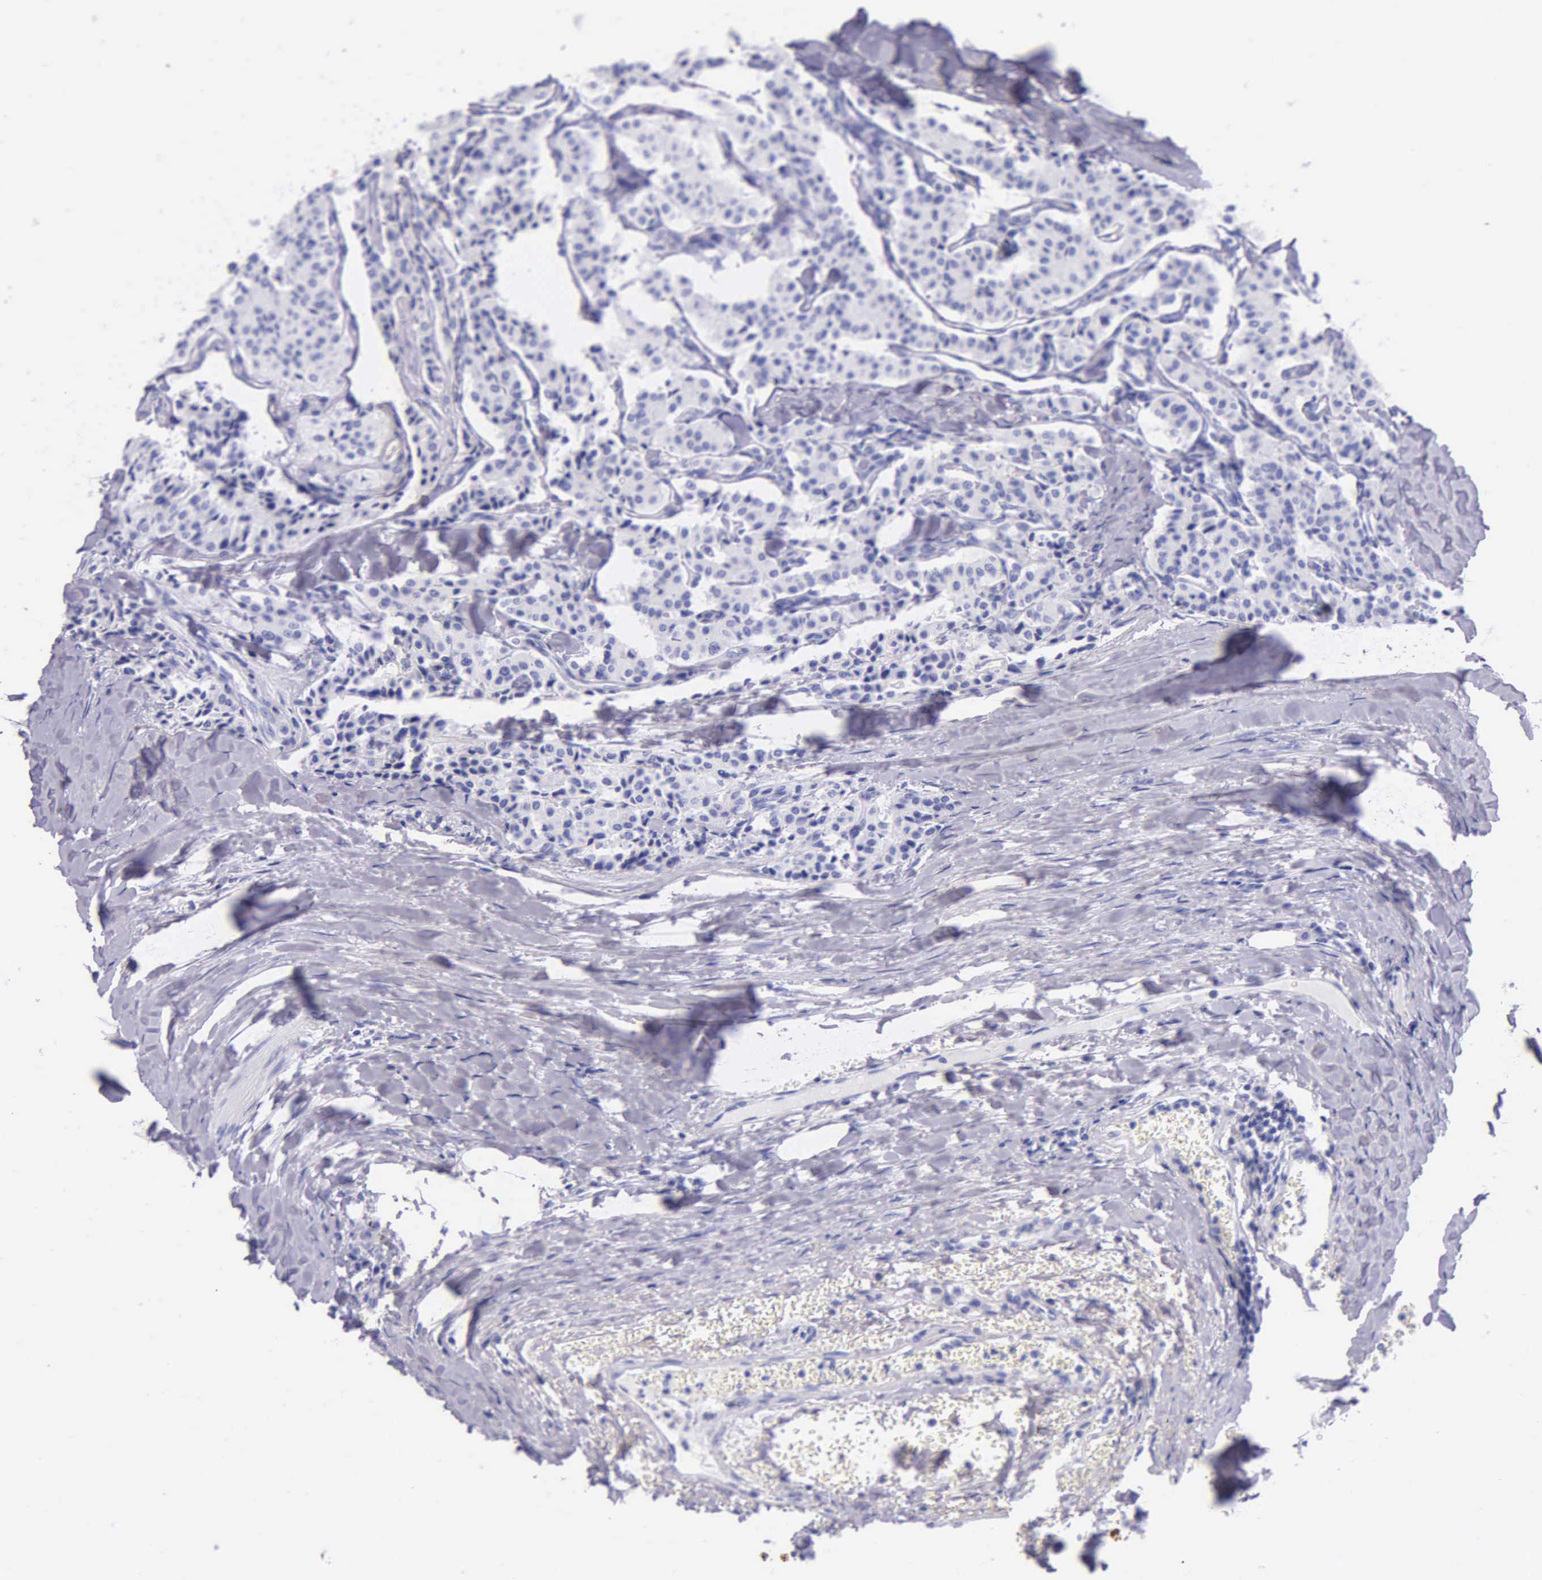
{"staining": {"intensity": "negative", "quantity": "none", "location": "none"}, "tissue": "carcinoid", "cell_type": "Tumor cells", "image_type": "cancer", "snomed": [{"axis": "morphology", "description": "Carcinoid, malignant, NOS"}, {"axis": "topography", "description": "Bronchus"}], "caption": "DAB (3,3'-diaminobenzidine) immunohistochemical staining of human carcinoid demonstrates no significant positivity in tumor cells.", "gene": "KLK3", "patient": {"sex": "male", "age": 55}}